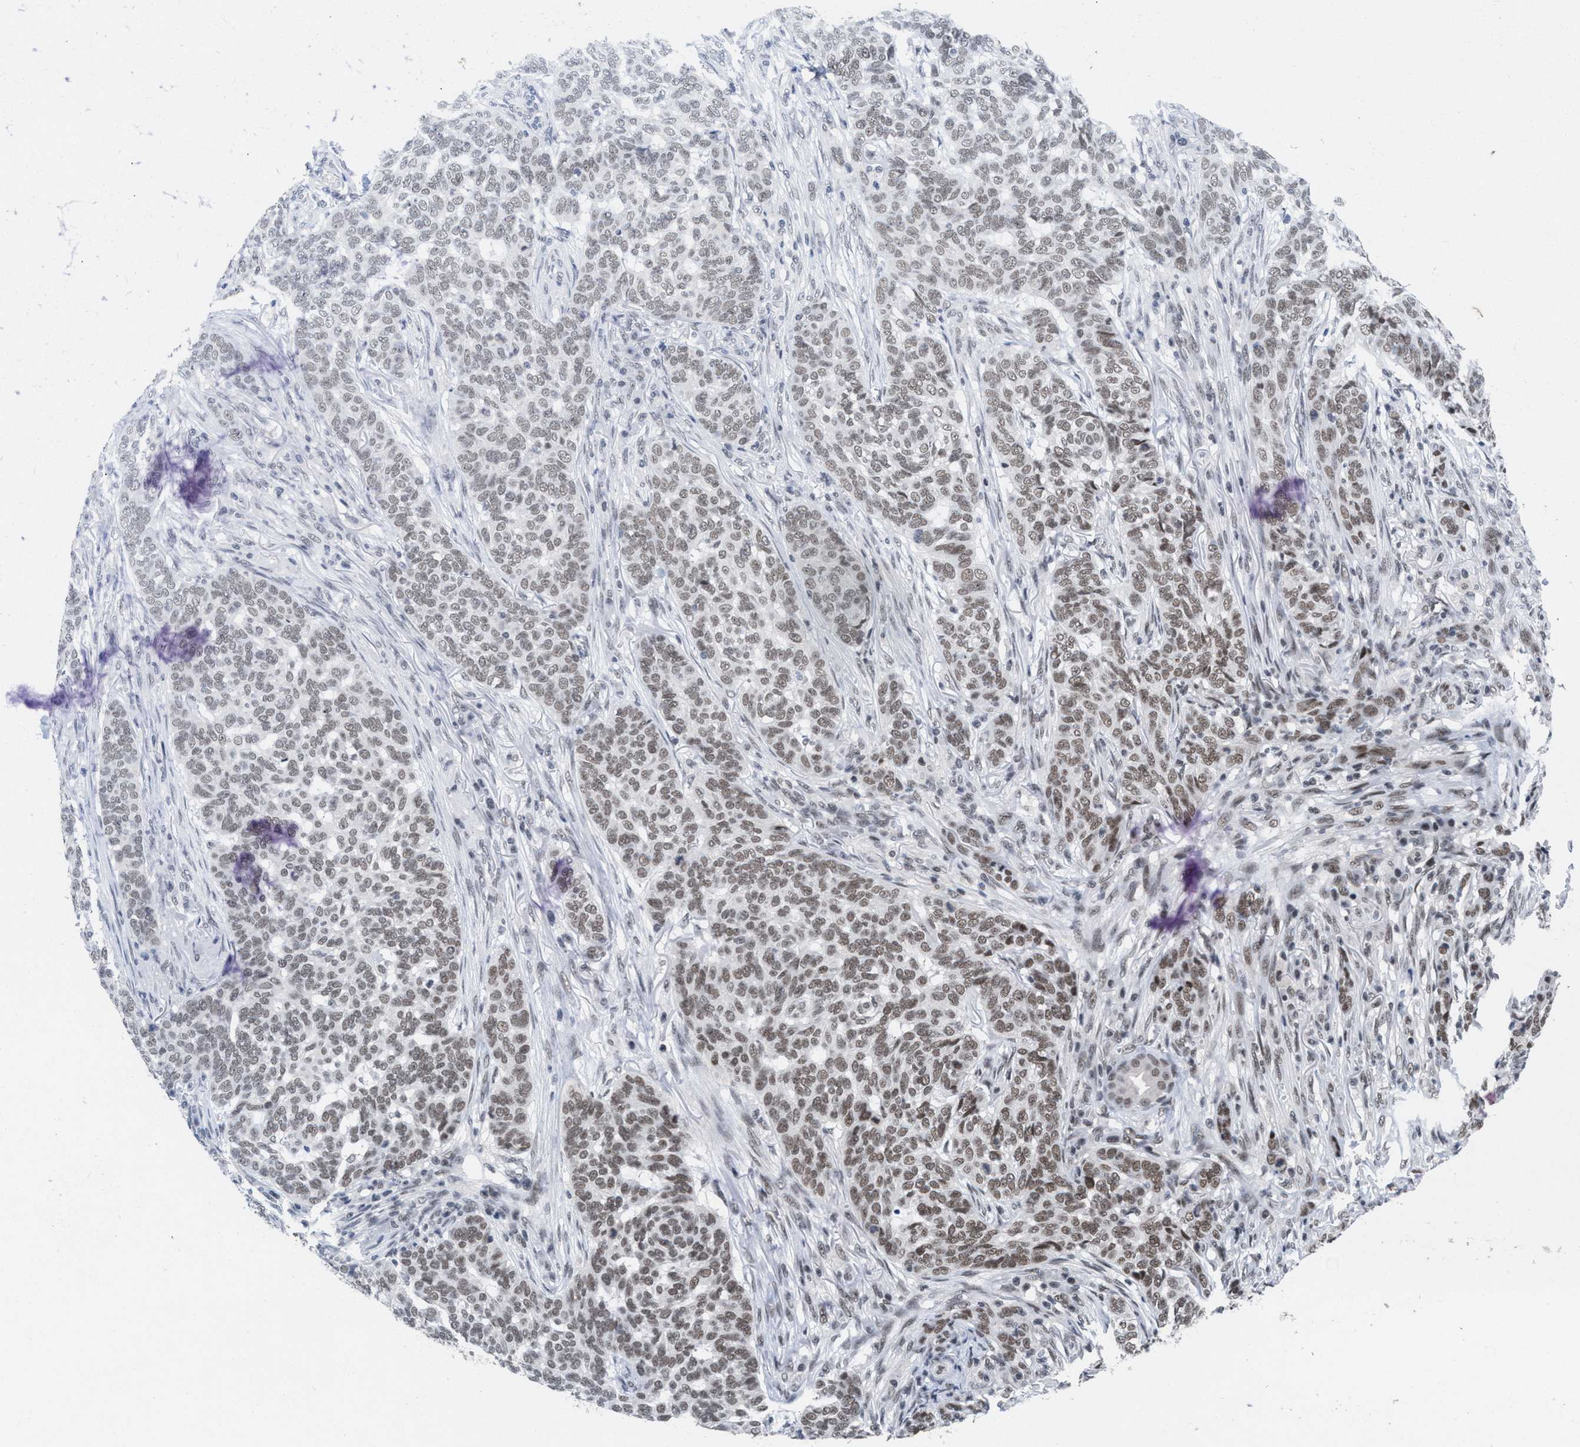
{"staining": {"intensity": "moderate", "quantity": "25%-75%", "location": "nuclear"}, "tissue": "skin cancer", "cell_type": "Tumor cells", "image_type": "cancer", "snomed": [{"axis": "morphology", "description": "Basal cell carcinoma"}, {"axis": "topography", "description": "Skin"}], "caption": "Skin basal cell carcinoma stained with IHC reveals moderate nuclear expression in approximately 25%-75% of tumor cells.", "gene": "WIZ", "patient": {"sex": "male", "age": 85}}